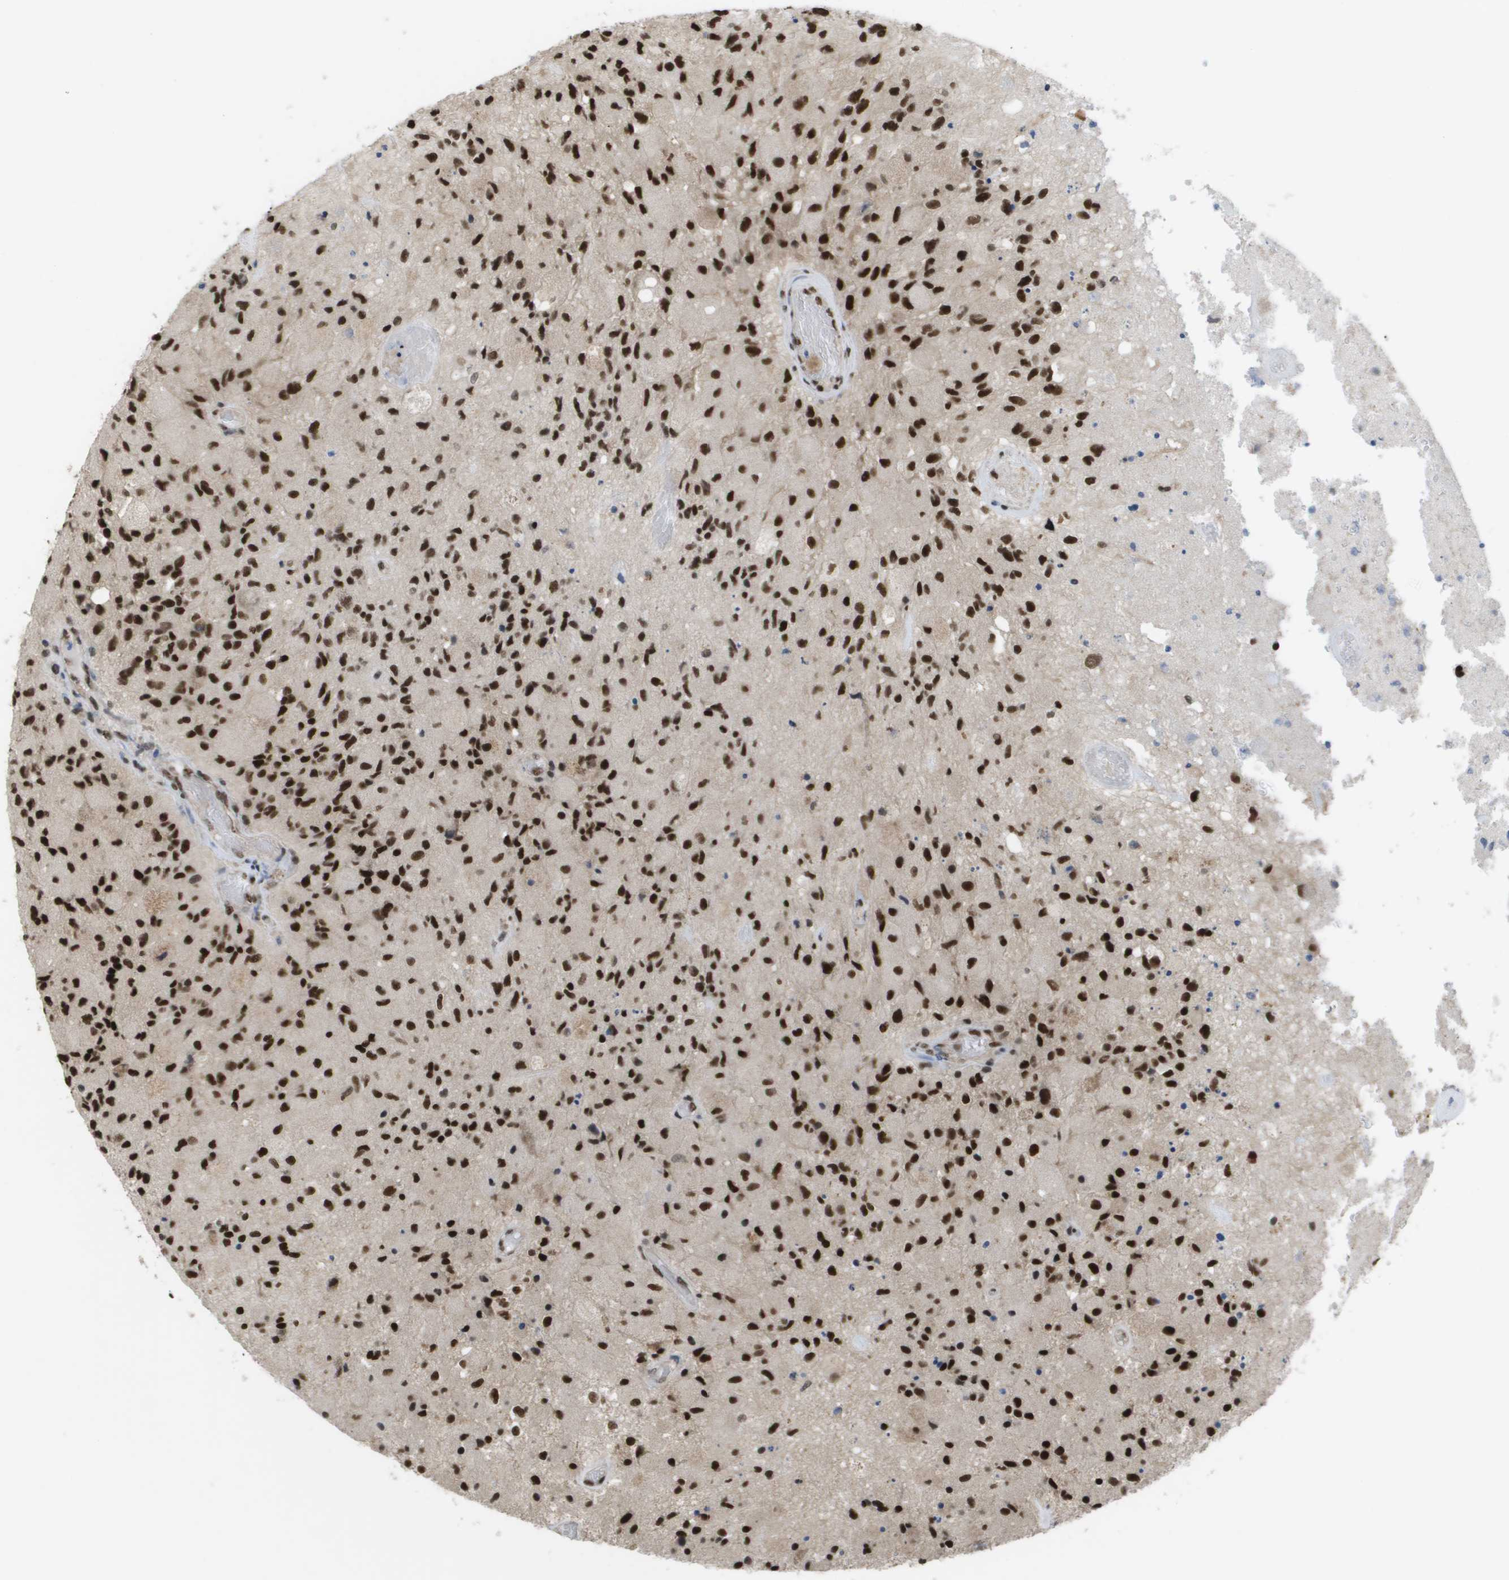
{"staining": {"intensity": "strong", "quantity": ">75%", "location": "nuclear"}, "tissue": "glioma", "cell_type": "Tumor cells", "image_type": "cancer", "snomed": [{"axis": "morphology", "description": "Normal tissue, NOS"}, {"axis": "morphology", "description": "Glioma, malignant, High grade"}, {"axis": "topography", "description": "Cerebral cortex"}], "caption": "Approximately >75% of tumor cells in human glioma display strong nuclear protein staining as visualized by brown immunohistochemical staining.", "gene": "CDT1", "patient": {"sex": "male", "age": 77}}